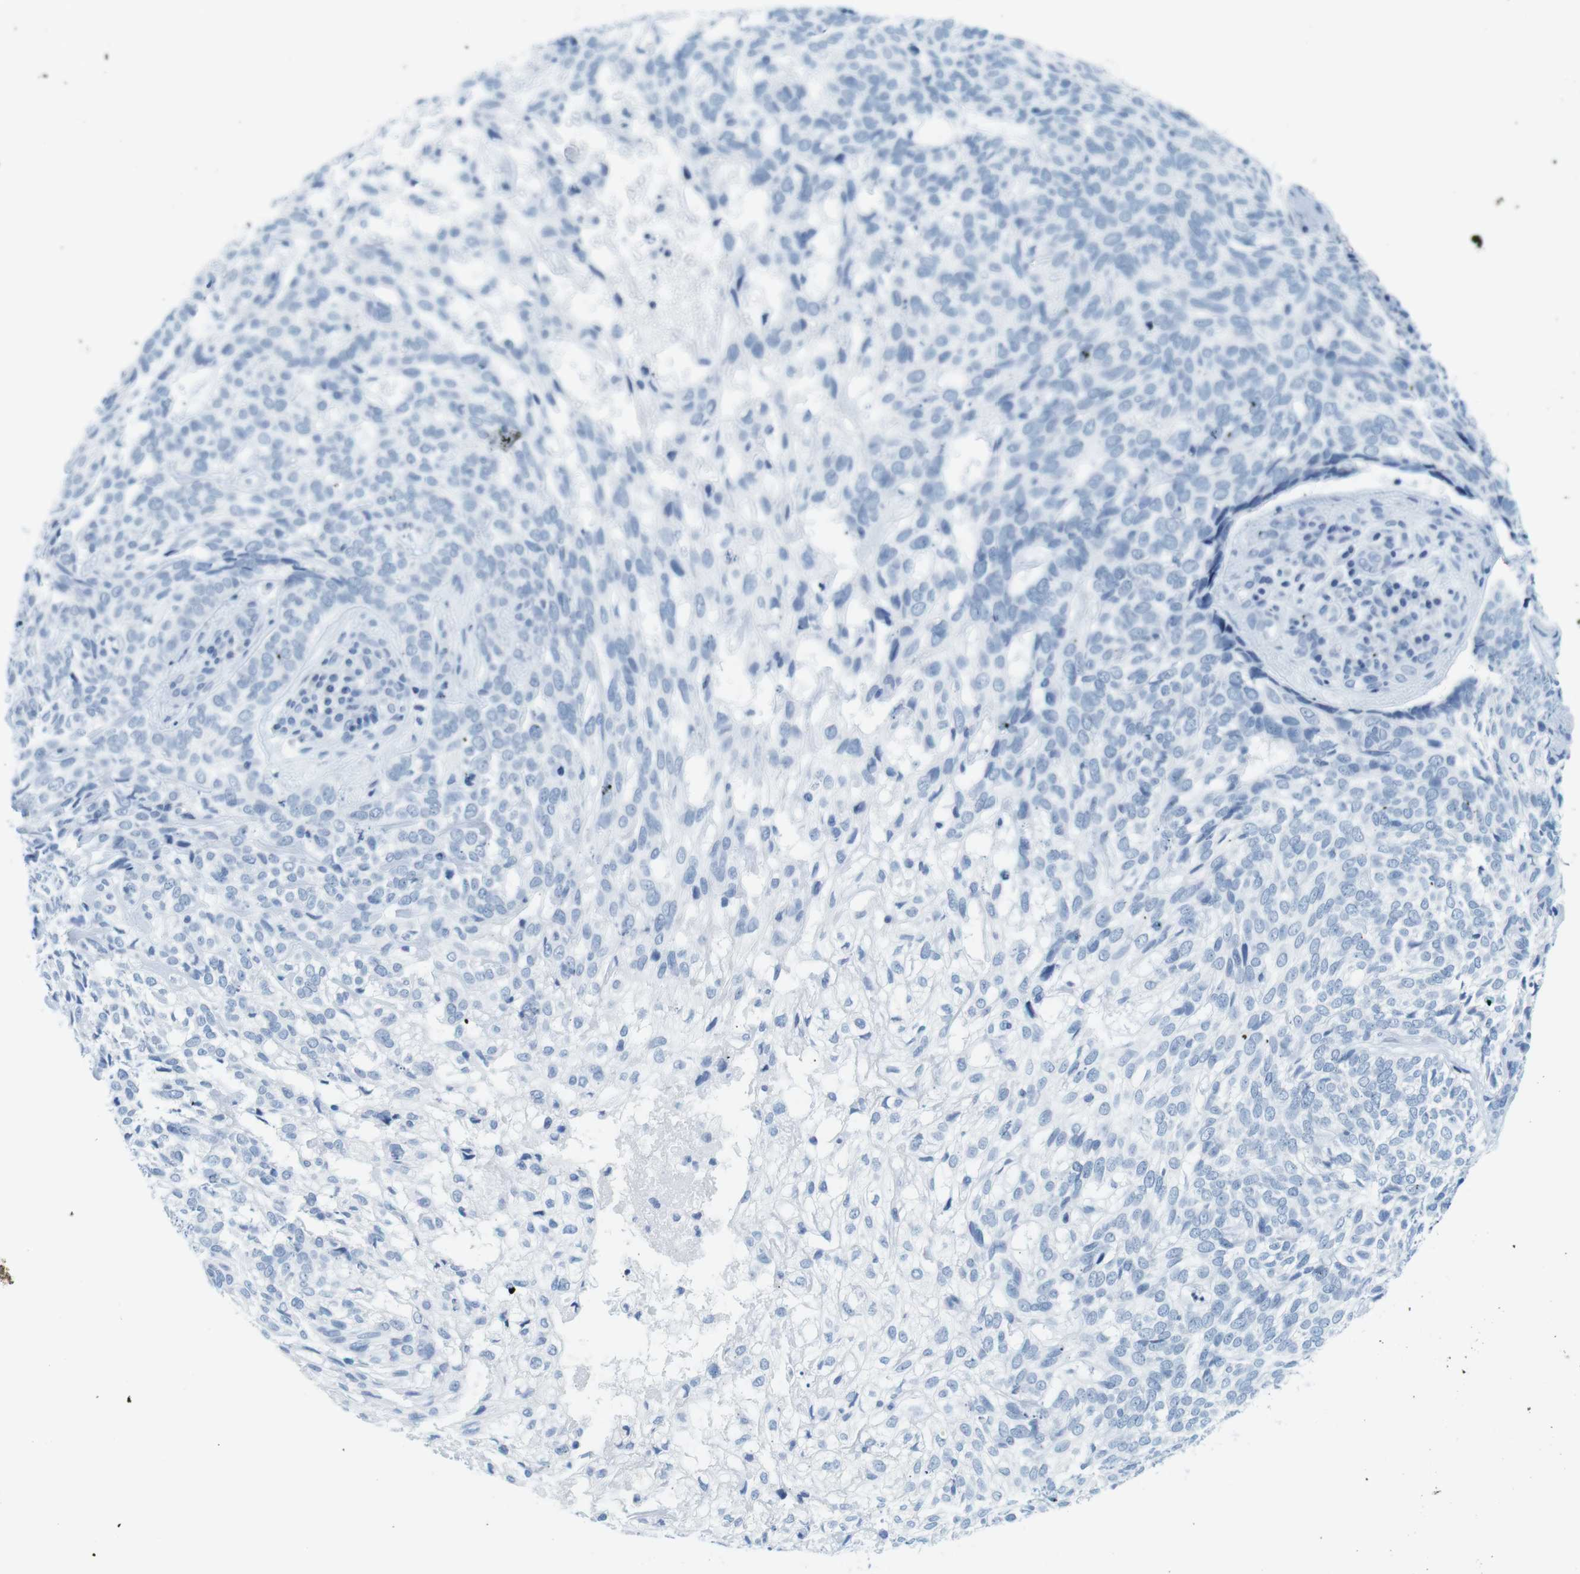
{"staining": {"intensity": "negative", "quantity": "none", "location": "none"}, "tissue": "skin cancer", "cell_type": "Tumor cells", "image_type": "cancer", "snomed": [{"axis": "morphology", "description": "Basal cell carcinoma"}, {"axis": "topography", "description": "Skin"}], "caption": "An IHC photomicrograph of skin cancer is shown. There is no staining in tumor cells of skin cancer.", "gene": "CYP2C9", "patient": {"sex": "male", "age": 72}}